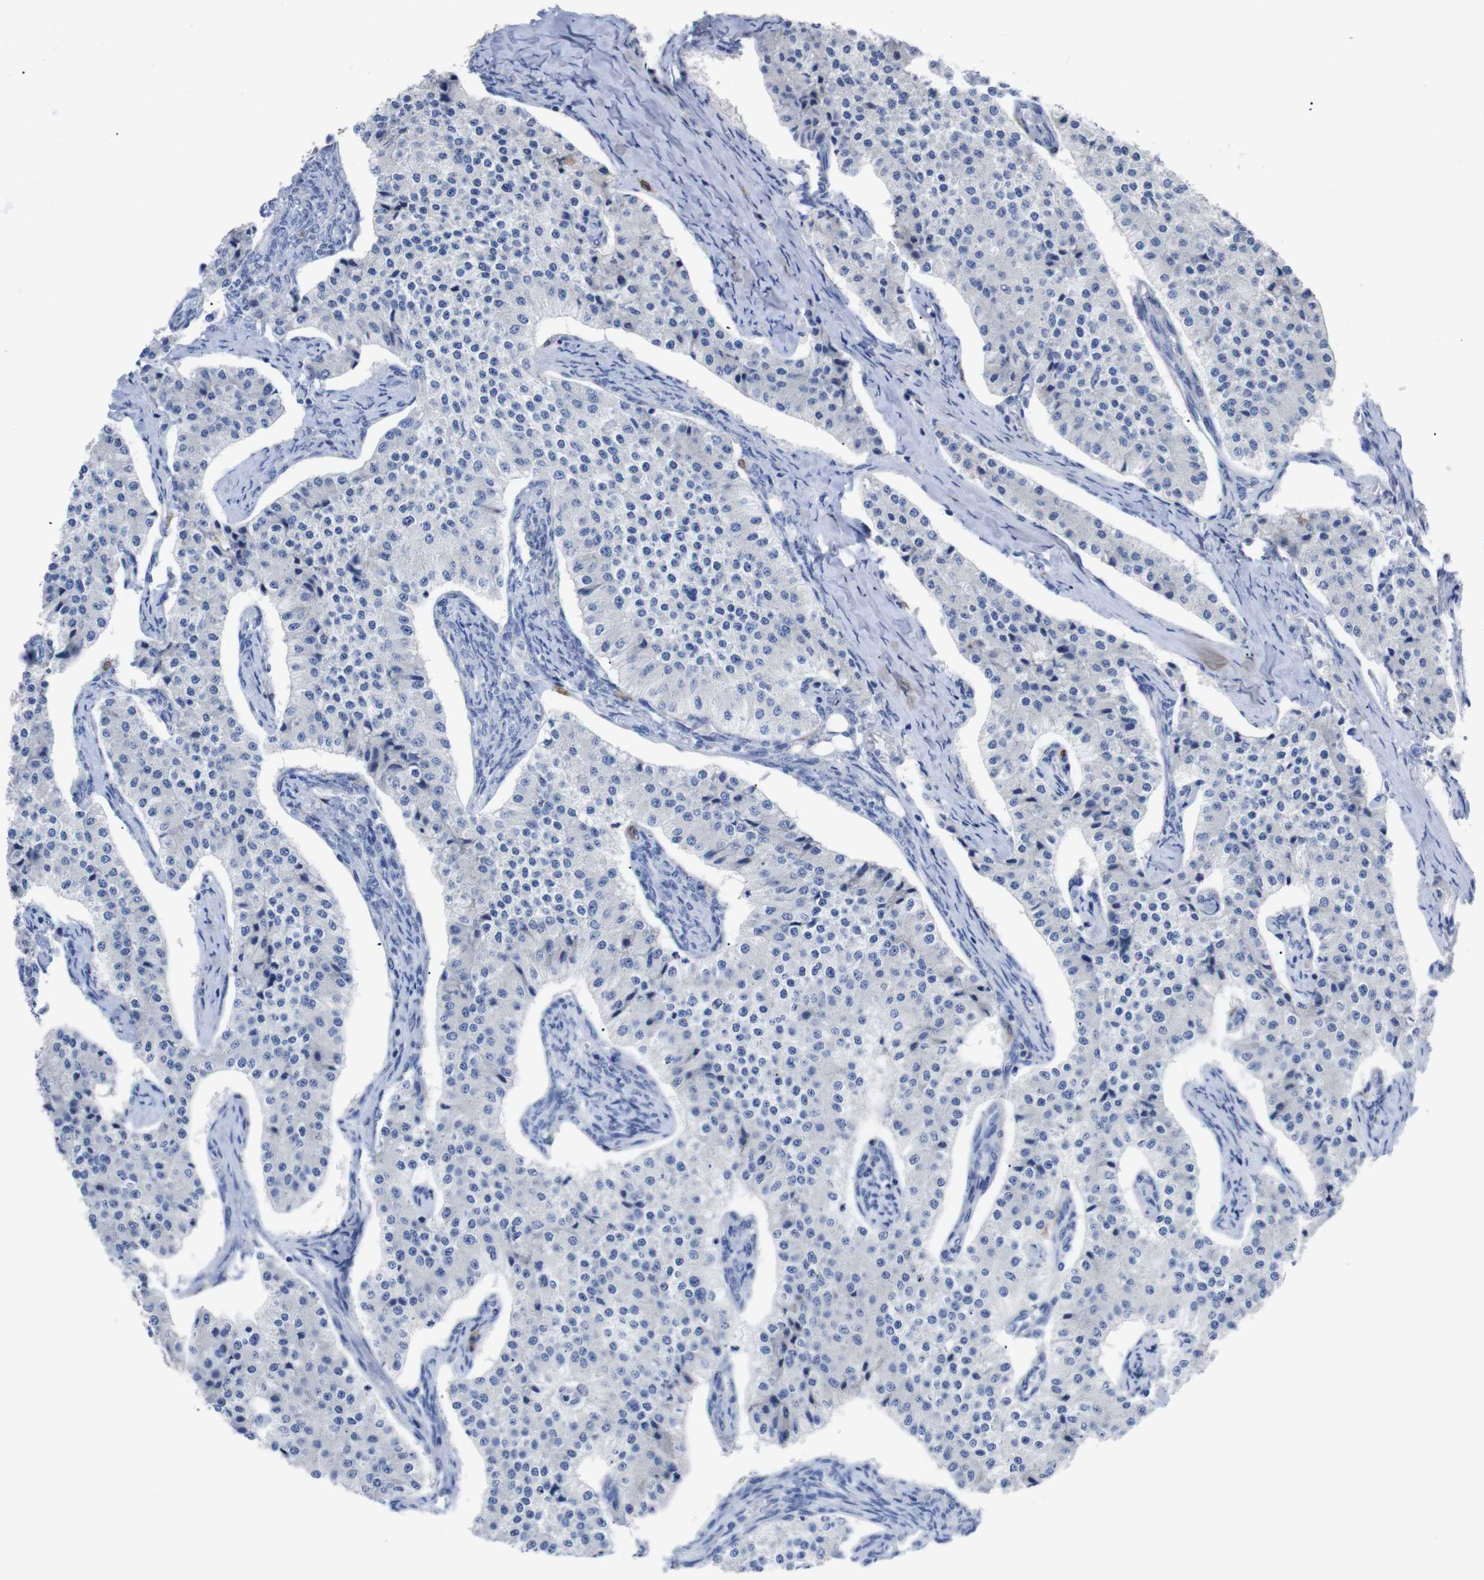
{"staining": {"intensity": "negative", "quantity": "none", "location": "none"}, "tissue": "carcinoid", "cell_type": "Tumor cells", "image_type": "cancer", "snomed": [{"axis": "morphology", "description": "Carcinoid, malignant, NOS"}, {"axis": "topography", "description": "Colon"}], "caption": "Tumor cells are negative for protein expression in human carcinoid.", "gene": "C5AR1", "patient": {"sex": "female", "age": 52}}